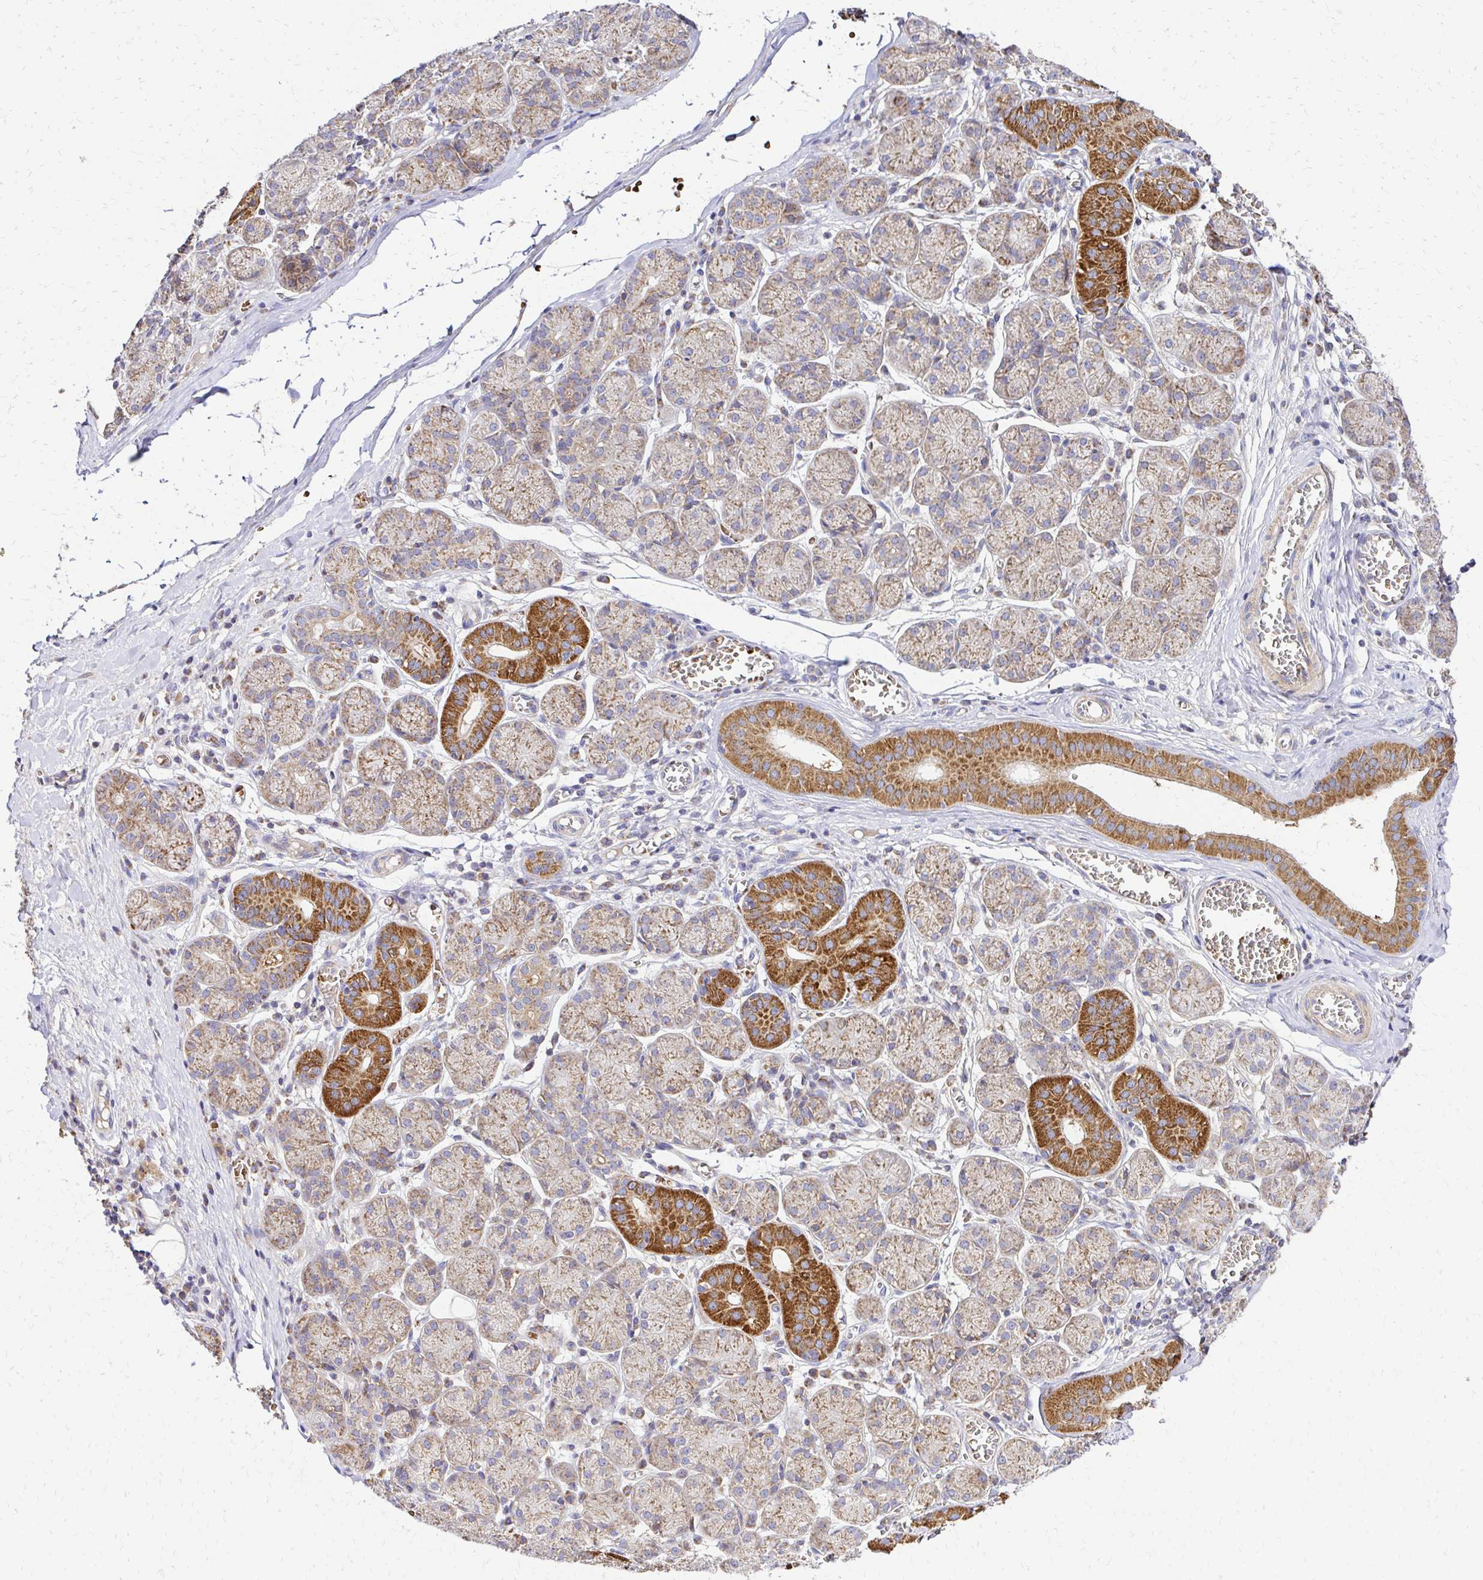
{"staining": {"intensity": "moderate", "quantity": "25%-75%", "location": "cytoplasmic/membranous"}, "tissue": "salivary gland", "cell_type": "Glandular cells", "image_type": "normal", "snomed": [{"axis": "morphology", "description": "Normal tissue, NOS"}, {"axis": "topography", "description": "Salivary gland"}], "caption": "DAB (3,3'-diaminobenzidine) immunohistochemical staining of normal salivary gland shows moderate cytoplasmic/membranous protein positivity in approximately 25%-75% of glandular cells.", "gene": "MRPL13", "patient": {"sex": "female", "age": 24}}